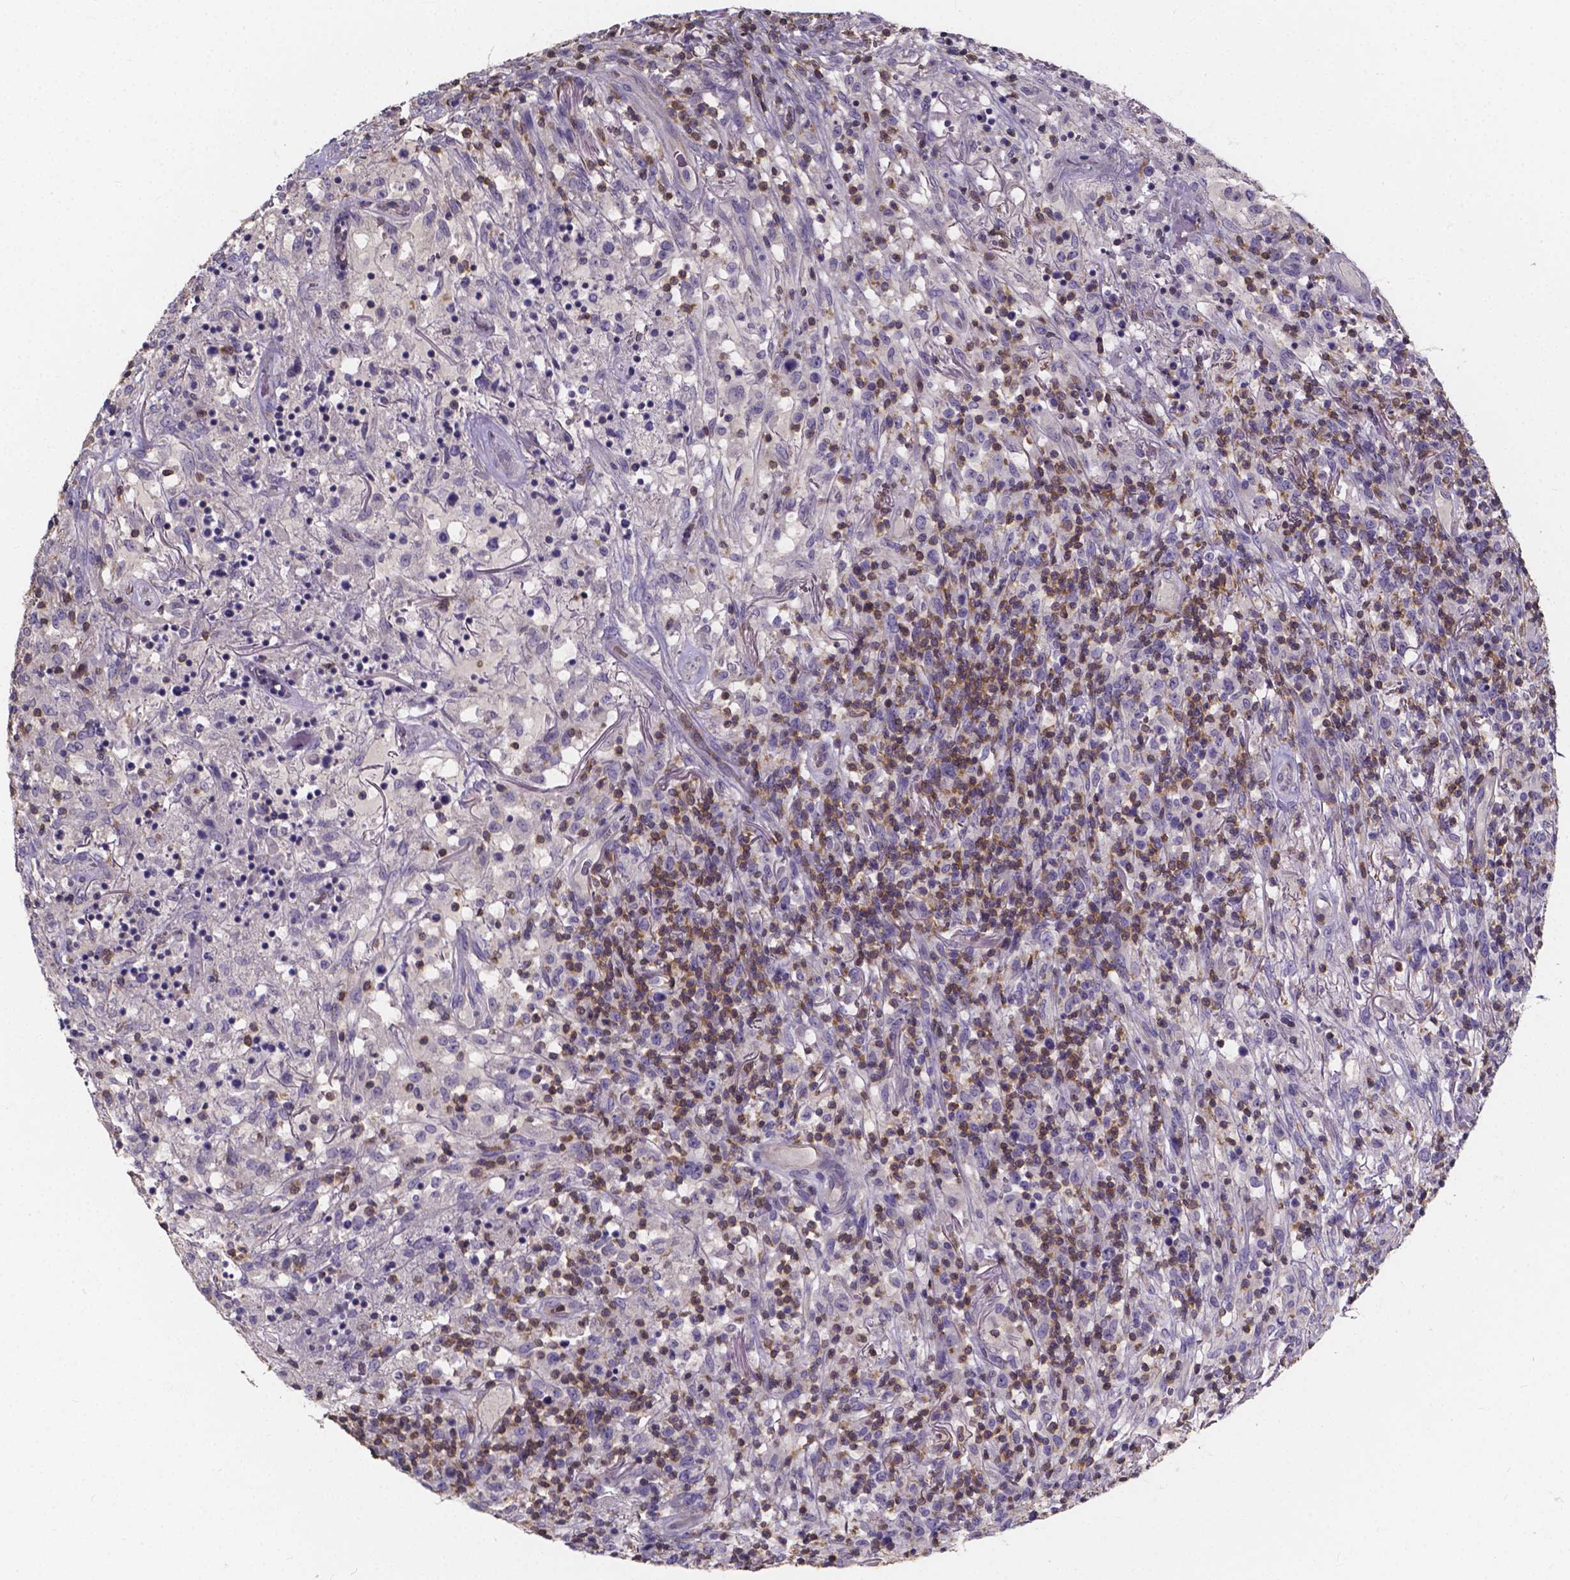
{"staining": {"intensity": "negative", "quantity": "none", "location": "none"}, "tissue": "lymphoma", "cell_type": "Tumor cells", "image_type": "cancer", "snomed": [{"axis": "morphology", "description": "Malignant lymphoma, non-Hodgkin's type, High grade"}, {"axis": "topography", "description": "Lung"}], "caption": "DAB (3,3'-diaminobenzidine) immunohistochemical staining of human malignant lymphoma, non-Hodgkin's type (high-grade) reveals no significant expression in tumor cells. The staining is performed using DAB (3,3'-diaminobenzidine) brown chromogen with nuclei counter-stained in using hematoxylin.", "gene": "THEMIS", "patient": {"sex": "male", "age": 79}}